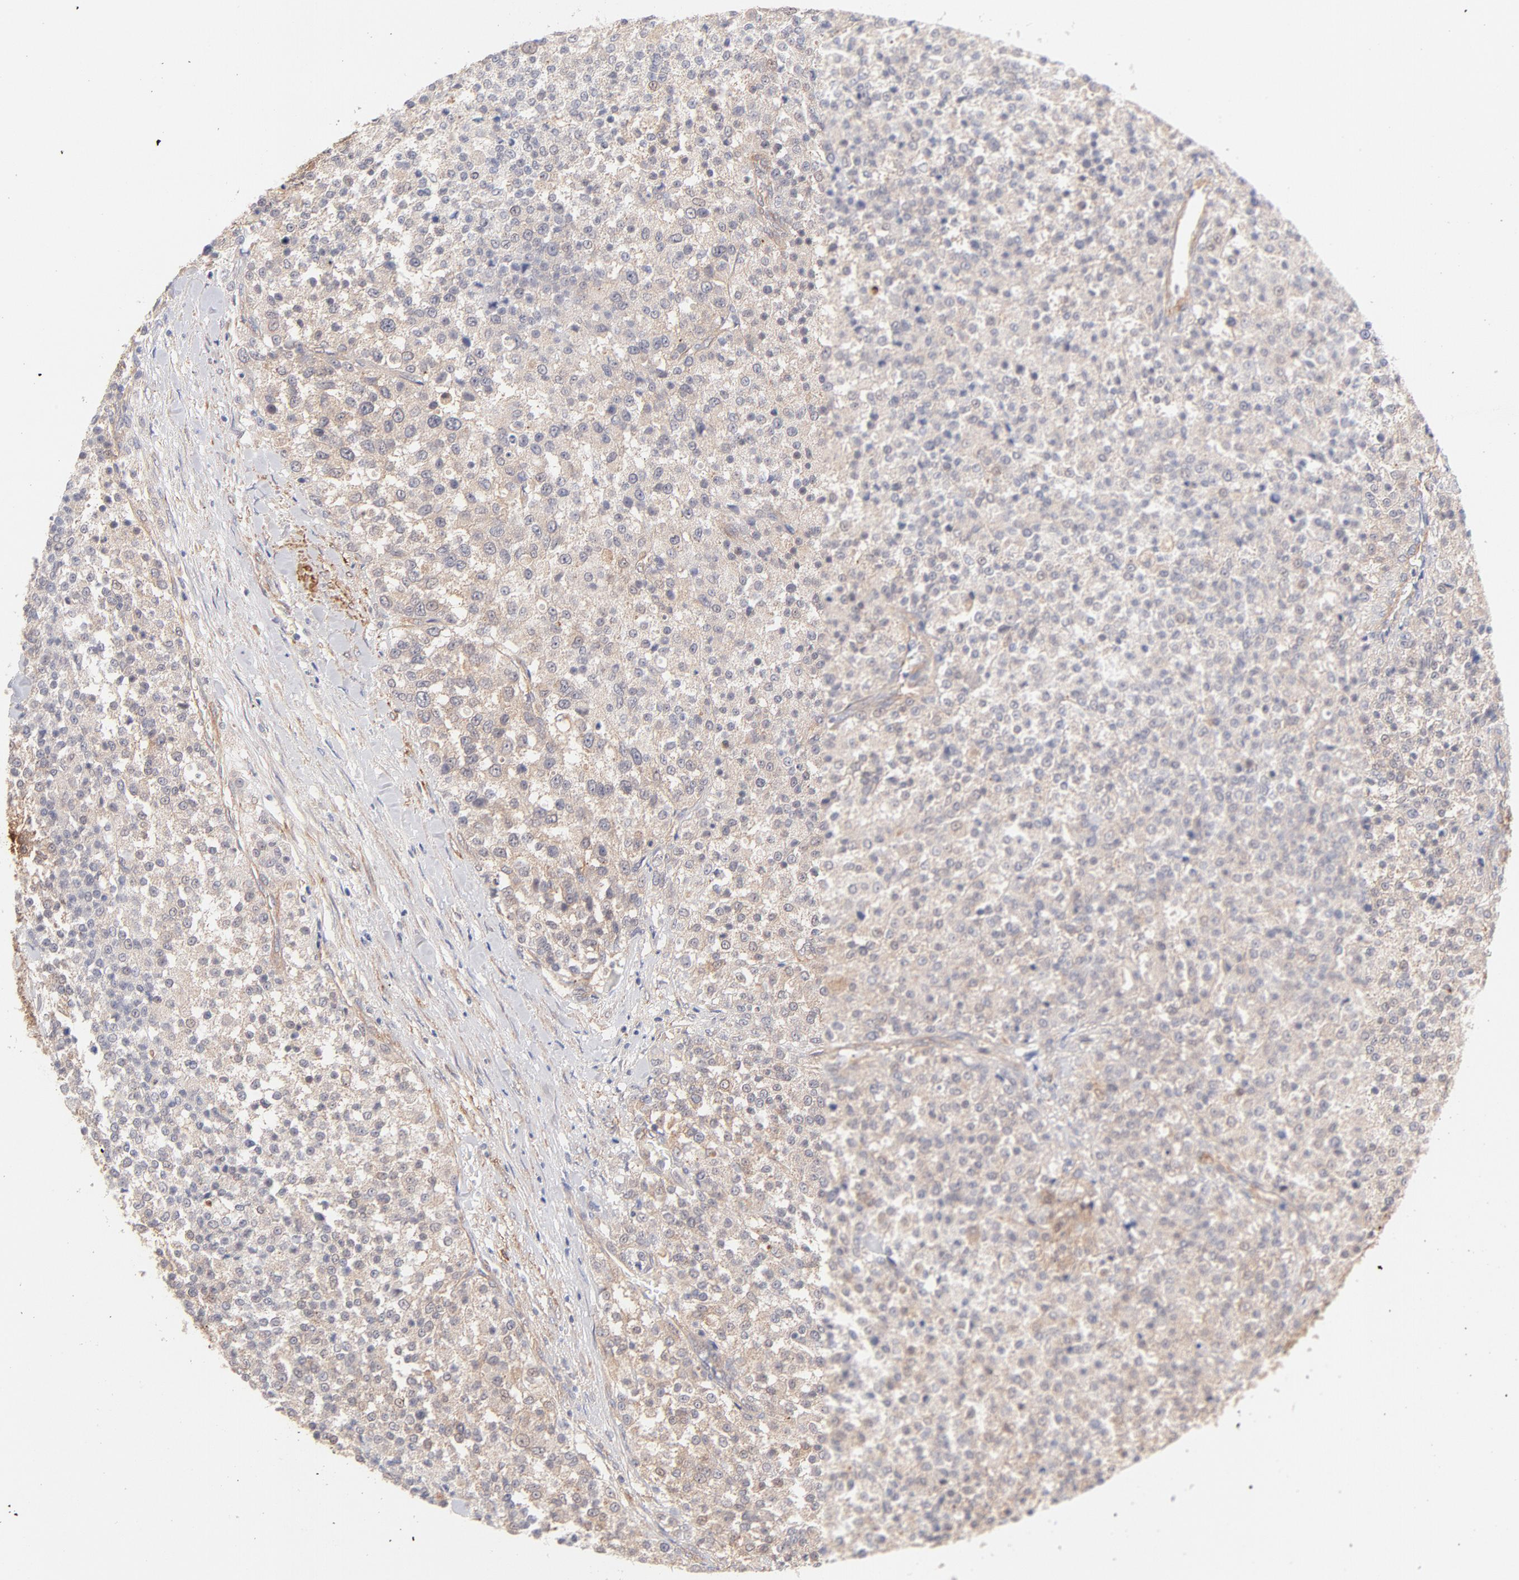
{"staining": {"intensity": "weak", "quantity": ">75%", "location": "cytoplasmic/membranous"}, "tissue": "testis cancer", "cell_type": "Tumor cells", "image_type": "cancer", "snomed": [{"axis": "morphology", "description": "Seminoma, NOS"}, {"axis": "topography", "description": "Testis"}], "caption": "This is a histology image of immunohistochemistry (IHC) staining of testis seminoma, which shows weak expression in the cytoplasmic/membranous of tumor cells.", "gene": "LDLRAP1", "patient": {"sex": "male", "age": 59}}